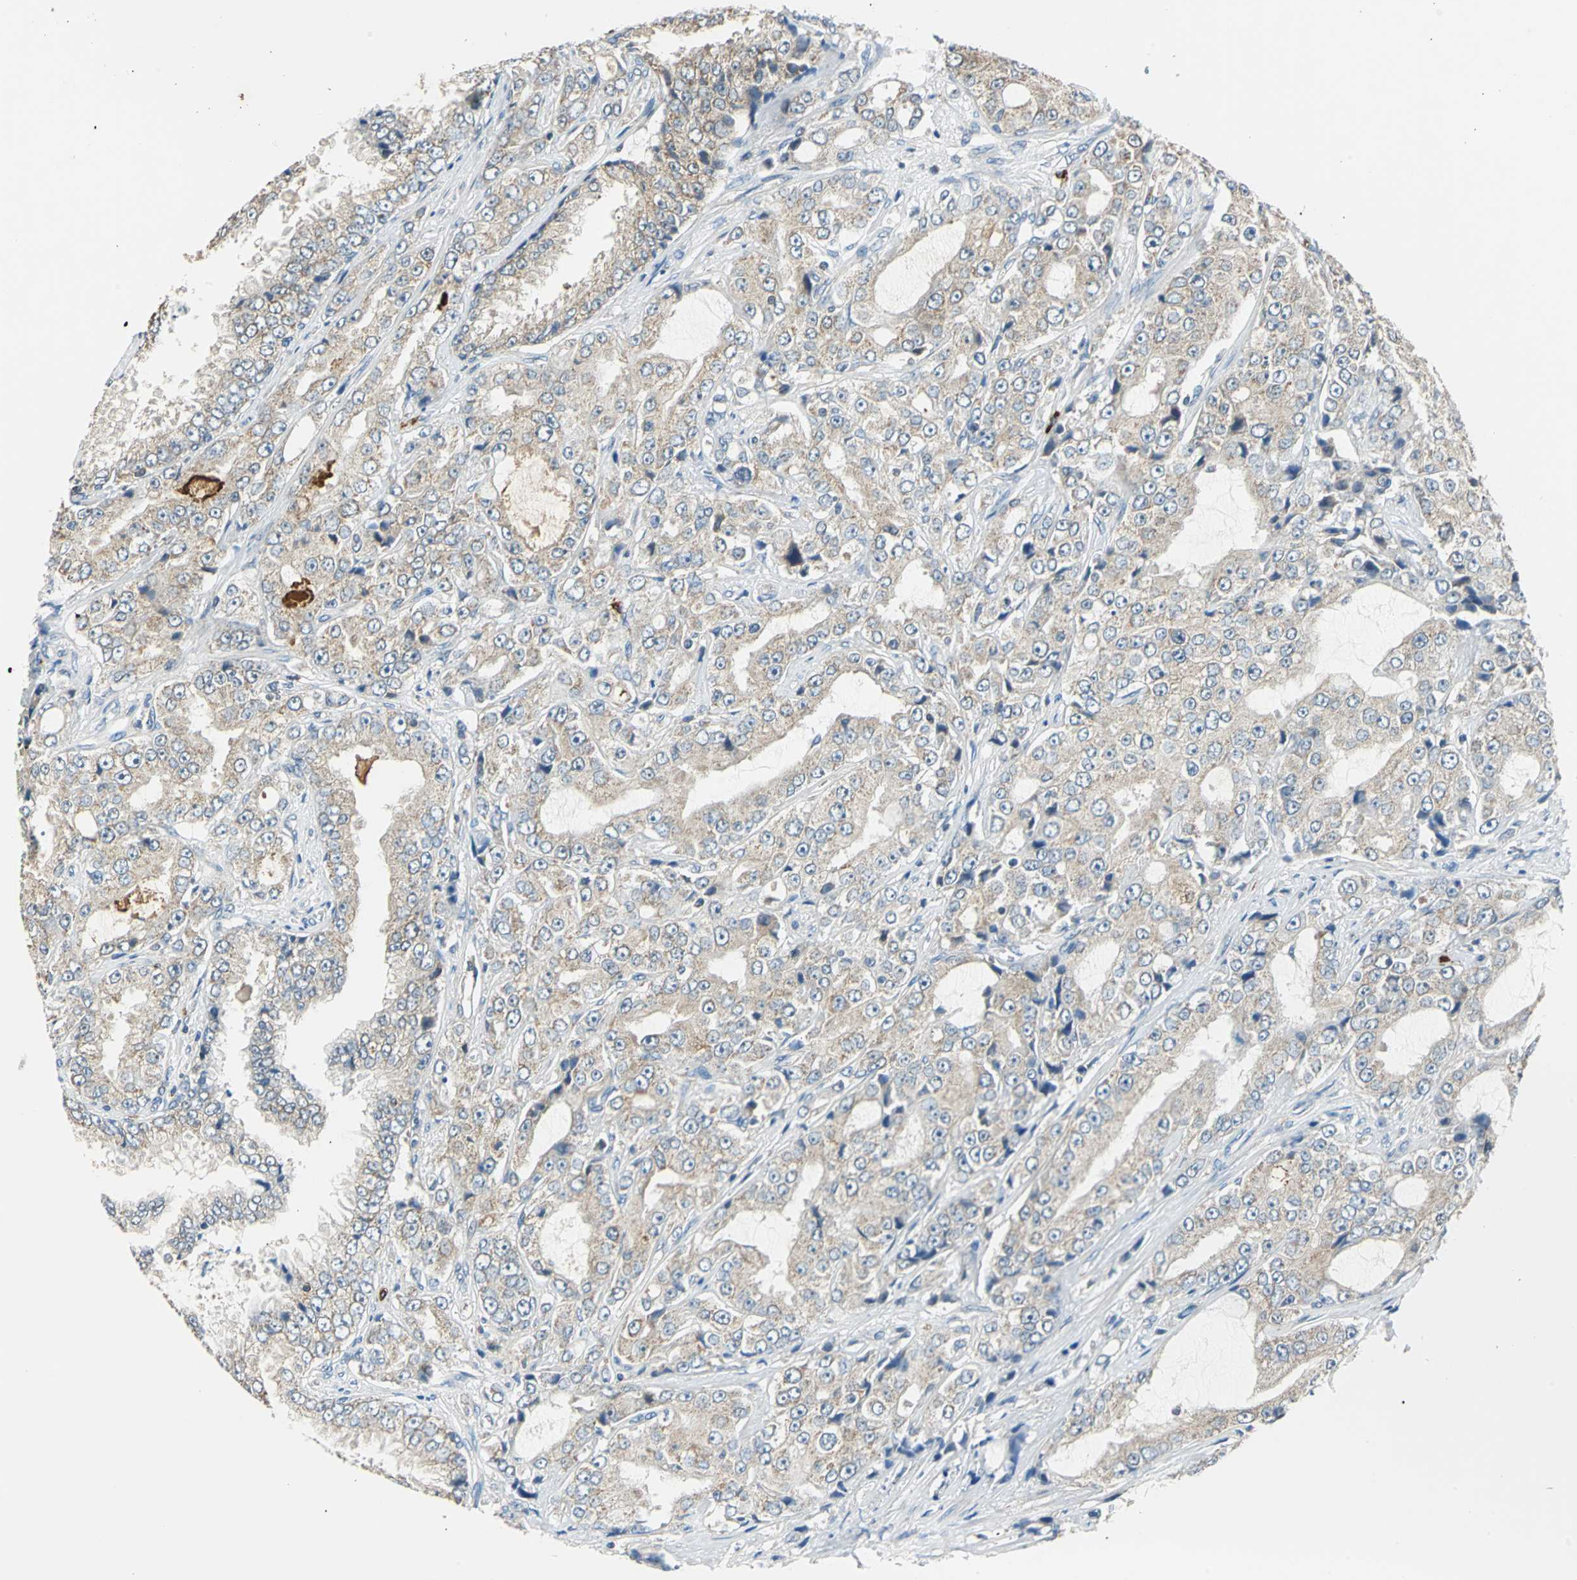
{"staining": {"intensity": "weak", "quantity": ">75%", "location": "cytoplasmic/membranous"}, "tissue": "prostate cancer", "cell_type": "Tumor cells", "image_type": "cancer", "snomed": [{"axis": "morphology", "description": "Adenocarcinoma, High grade"}, {"axis": "topography", "description": "Prostate"}], "caption": "Immunohistochemistry (IHC) of human high-grade adenocarcinoma (prostate) displays low levels of weak cytoplasmic/membranous expression in approximately >75% of tumor cells.", "gene": "CPA3", "patient": {"sex": "male", "age": 73}}